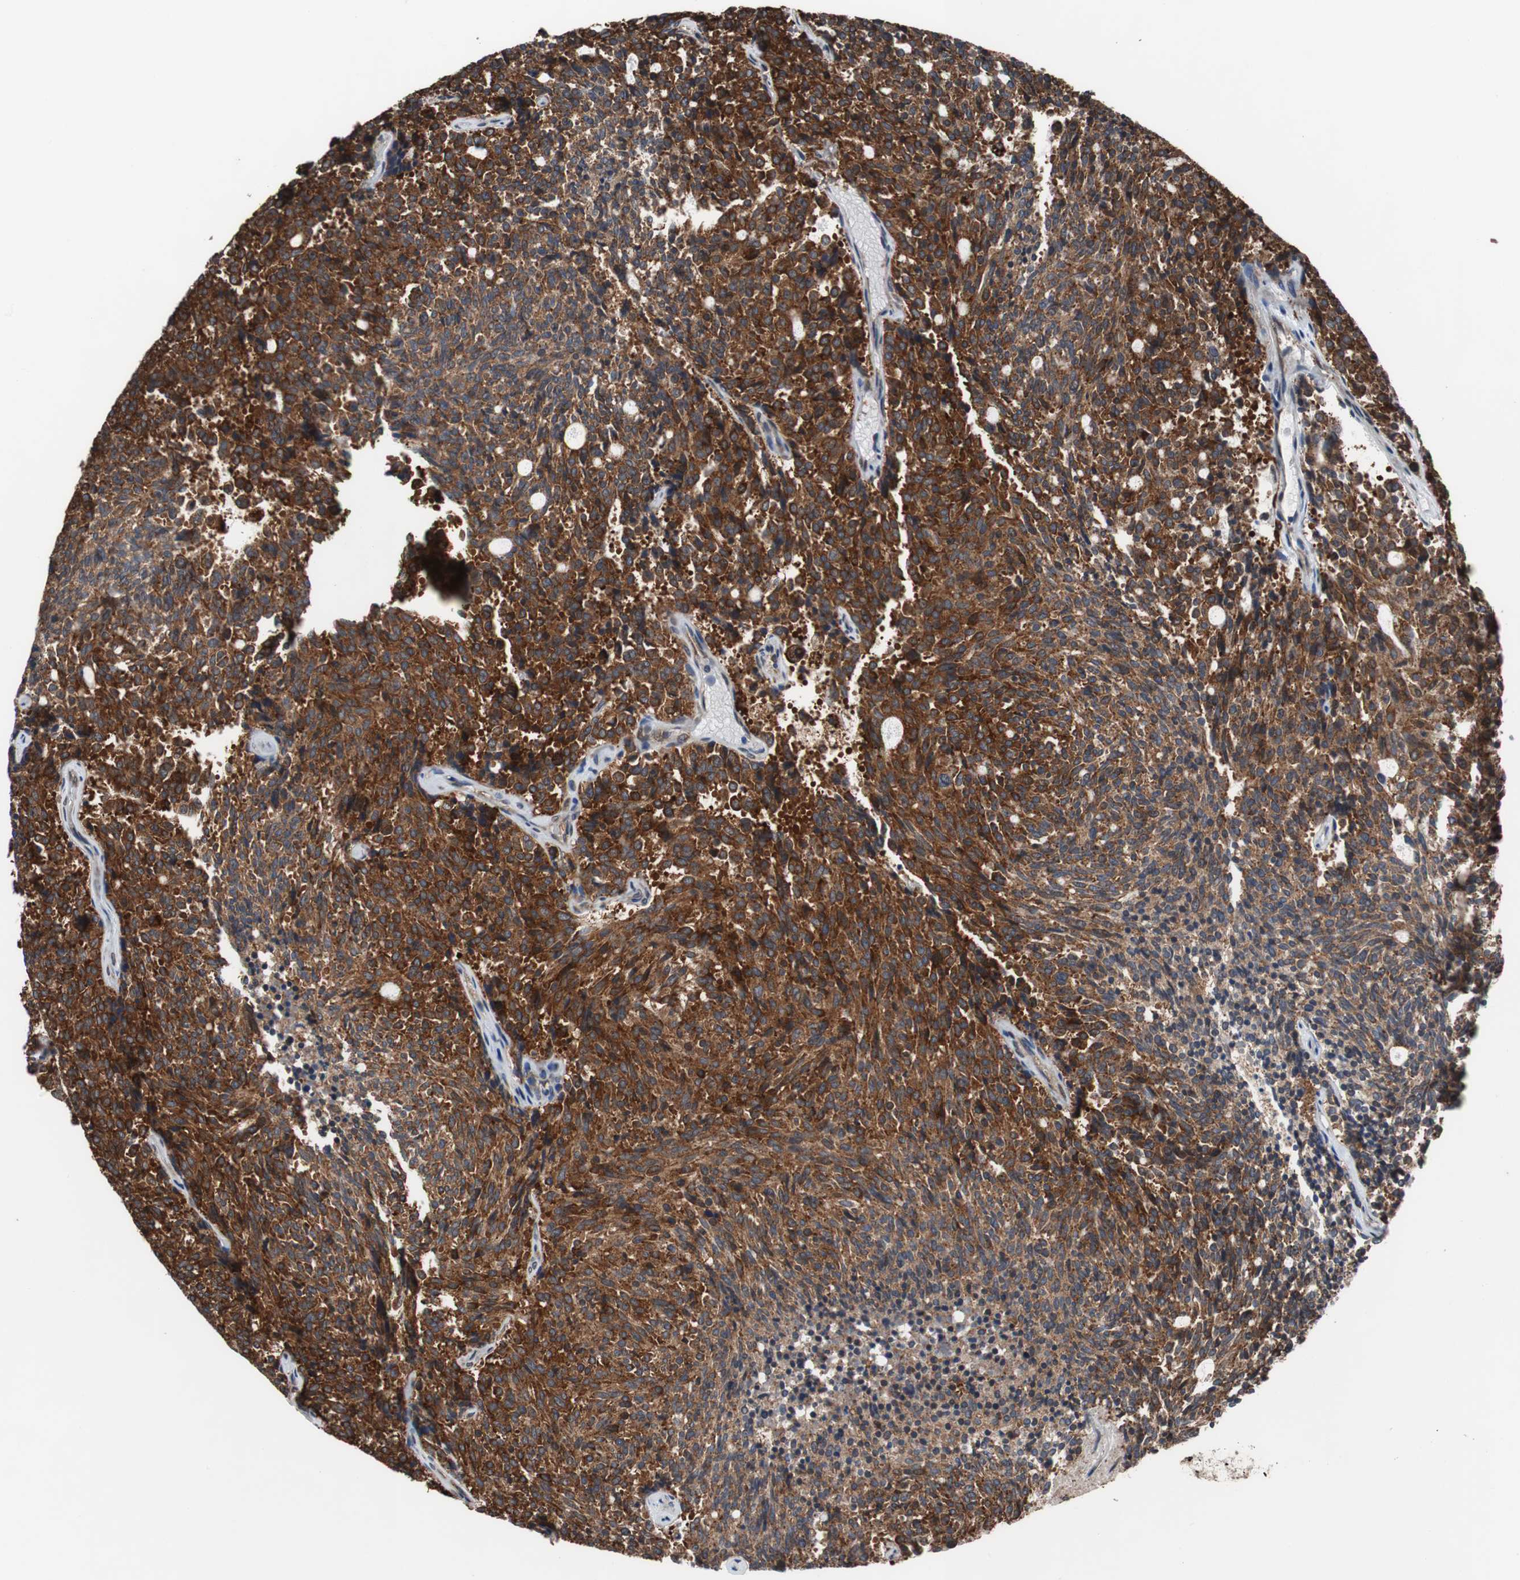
{"staining": {"intensity": "strong", "quantity": ">75%", "location": "cytoplasmic/membranous"}, "tissue": "carcinoid", "cell_type": "Tumor cells", "image_type": "cancer", "snomed": [{"axis": "morphology", "description": "Carcinoid, malignant, NOS"}, {"axis": "topography", "description": "Pancreas"}], "caption": "IHC photomicrograph of neoplastic tissue: carcinoid (malignant) stained using immunohistochemistry demonstrates high levels of strong protein expression localized specifically in the cytoplasmic/membranous of tumor cells, appearing as a cytoplasmic/membranous brown color.", "gene": "USP10", "patient": {"sex": "female", "age": 54}}